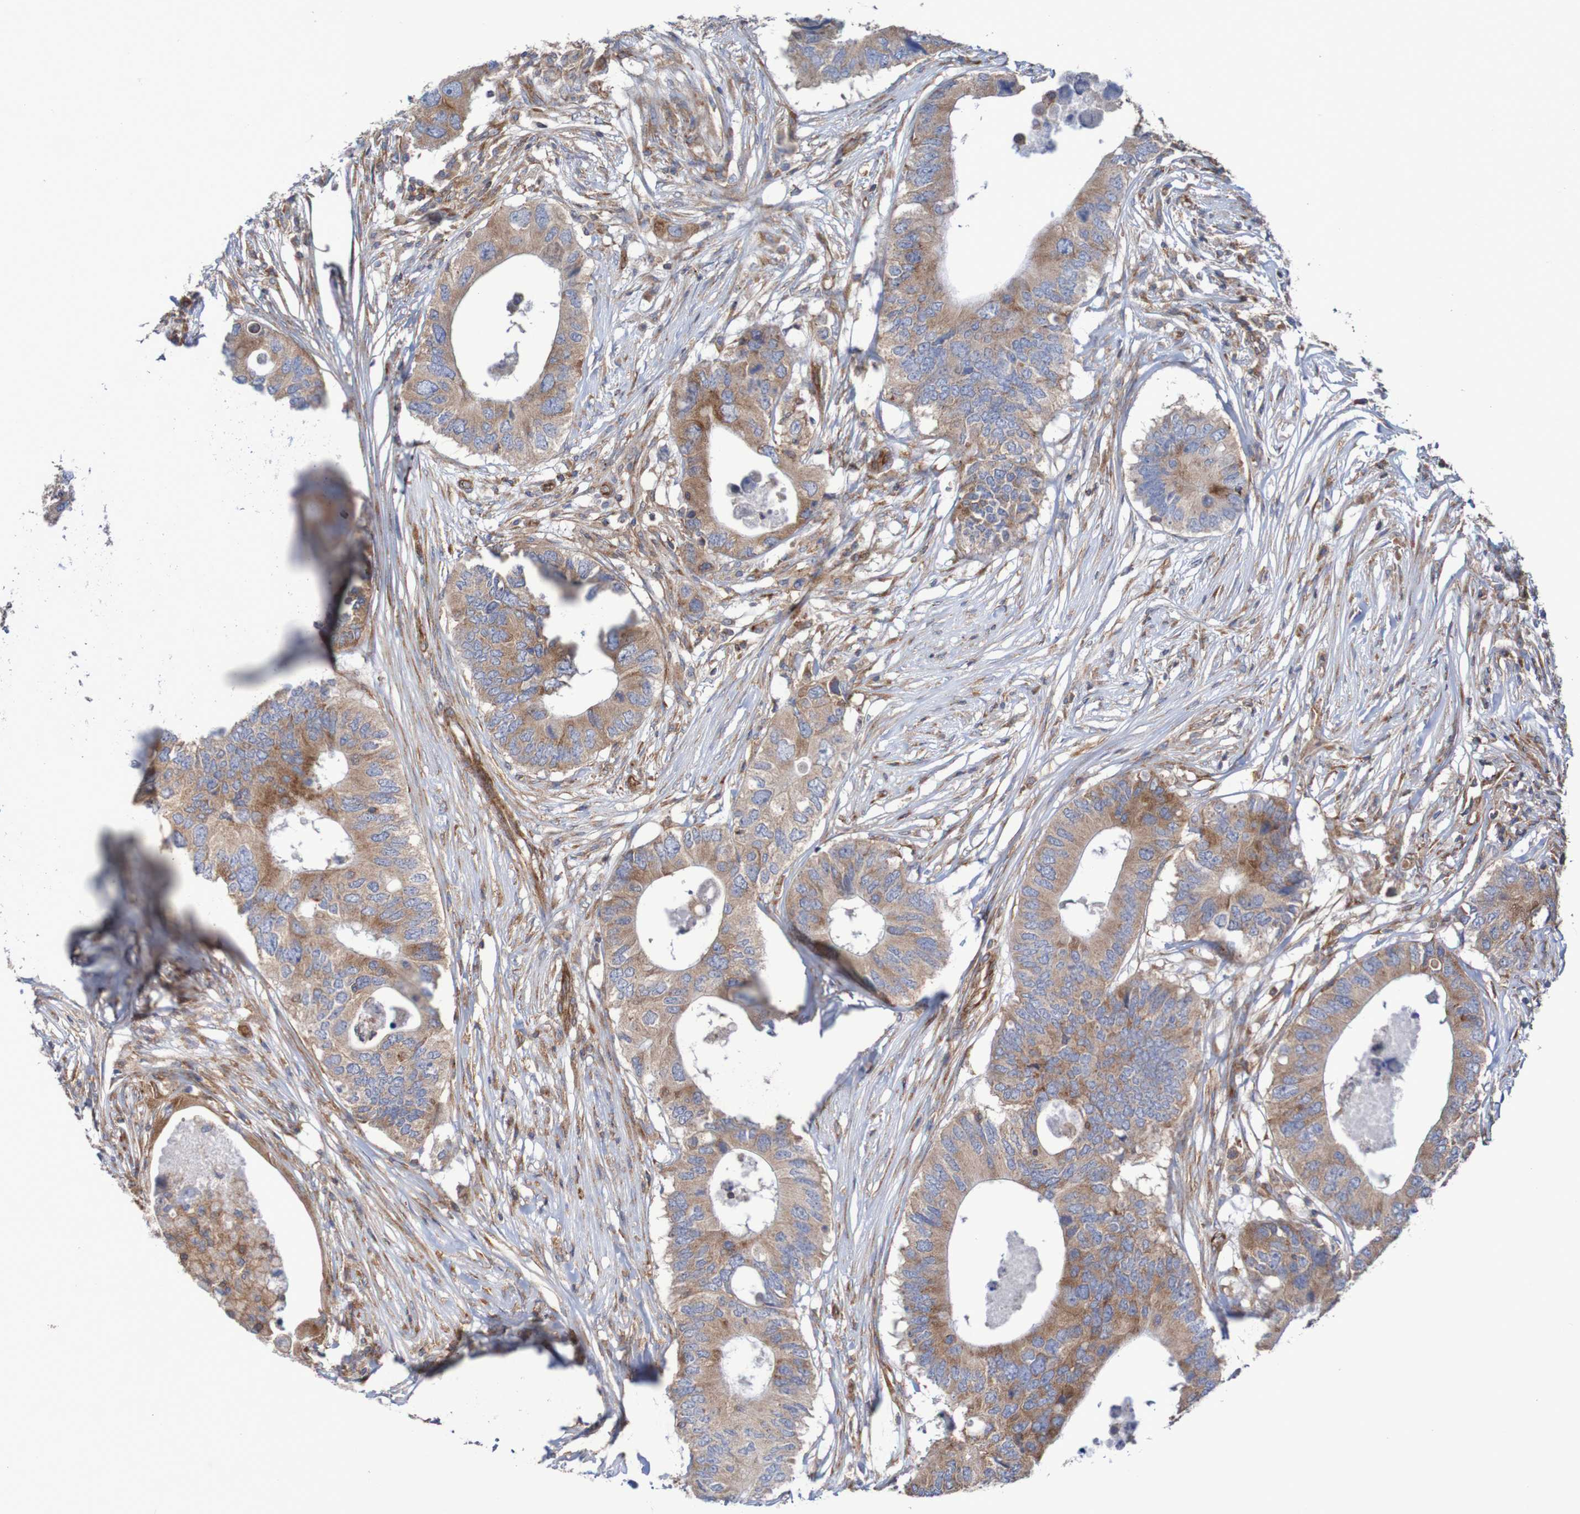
{"staining": {"intensity": "moderate", "quantity": ">75%", "location": "cytoplasmic/membranous"}, "tissue": "colorectal cancer", "cell_type": "Tumor cells", "image_type": "cancer", "snomed": [{"axis": "morphology", "description": "Adenocarcinoma, NOS"}, {"axis": "topography", "description": "Colon"}], "caption": "Human colorectal adenocarcinoma stained with a protein marker reveals moderate staining in tumor cells.", "gene": "FXR2", "patient": {"sex": "male", "age": 71}}